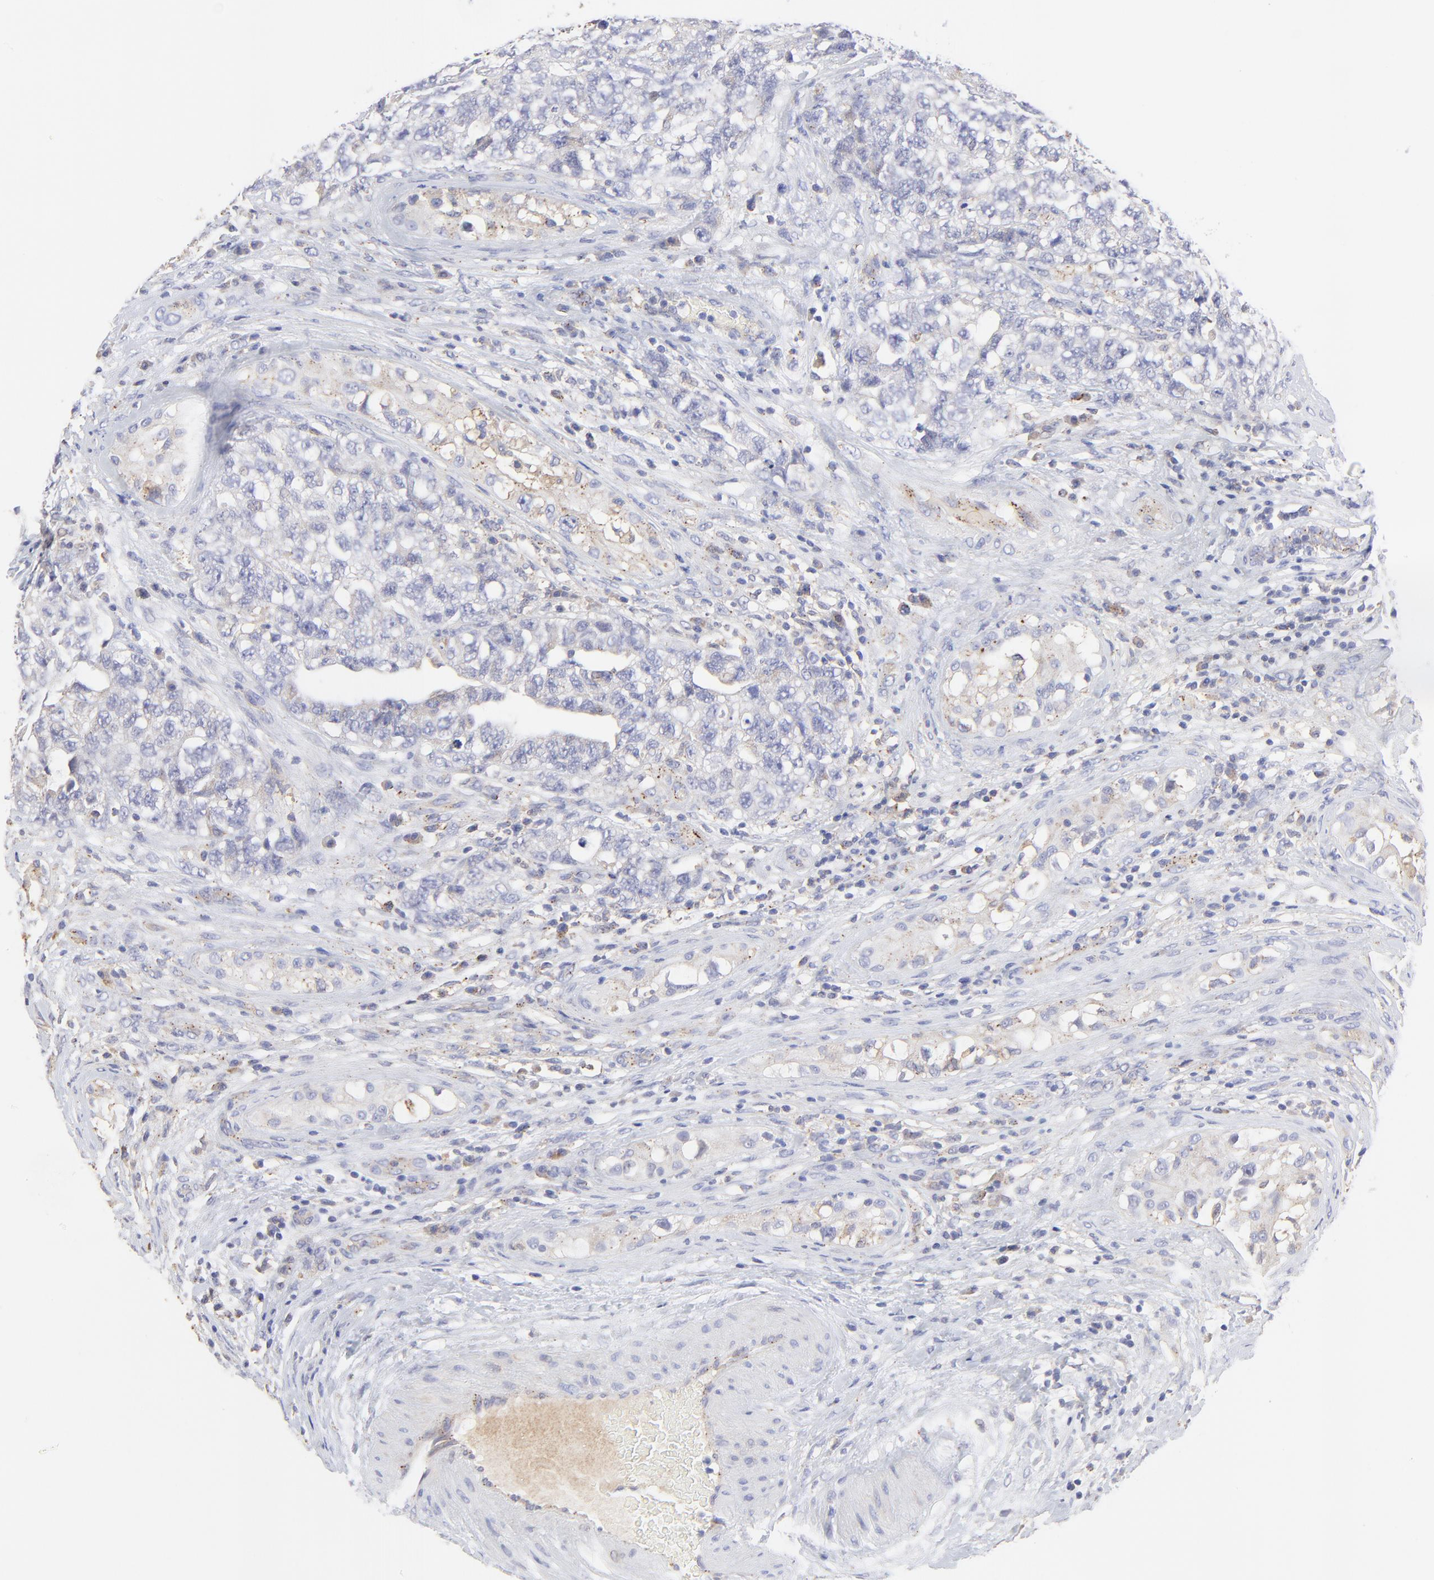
{"staining": {"intensity": "negative", "quantity": "none", "location": "none"}, "tissue": "testis cancer", "cell_type": "Tumor cells", "image_type": "cancer", "snomed": [{"axis": "morphology", "description": "Carcinoma, Embryonal, NOS"}, {"axis": "topography", "description": "Testis"}], "caption": "Tumor cells show no significant protein expression in testis cancer.", "gene": "LHFPL1", "patient": {"sex": "male", "age": 31}}